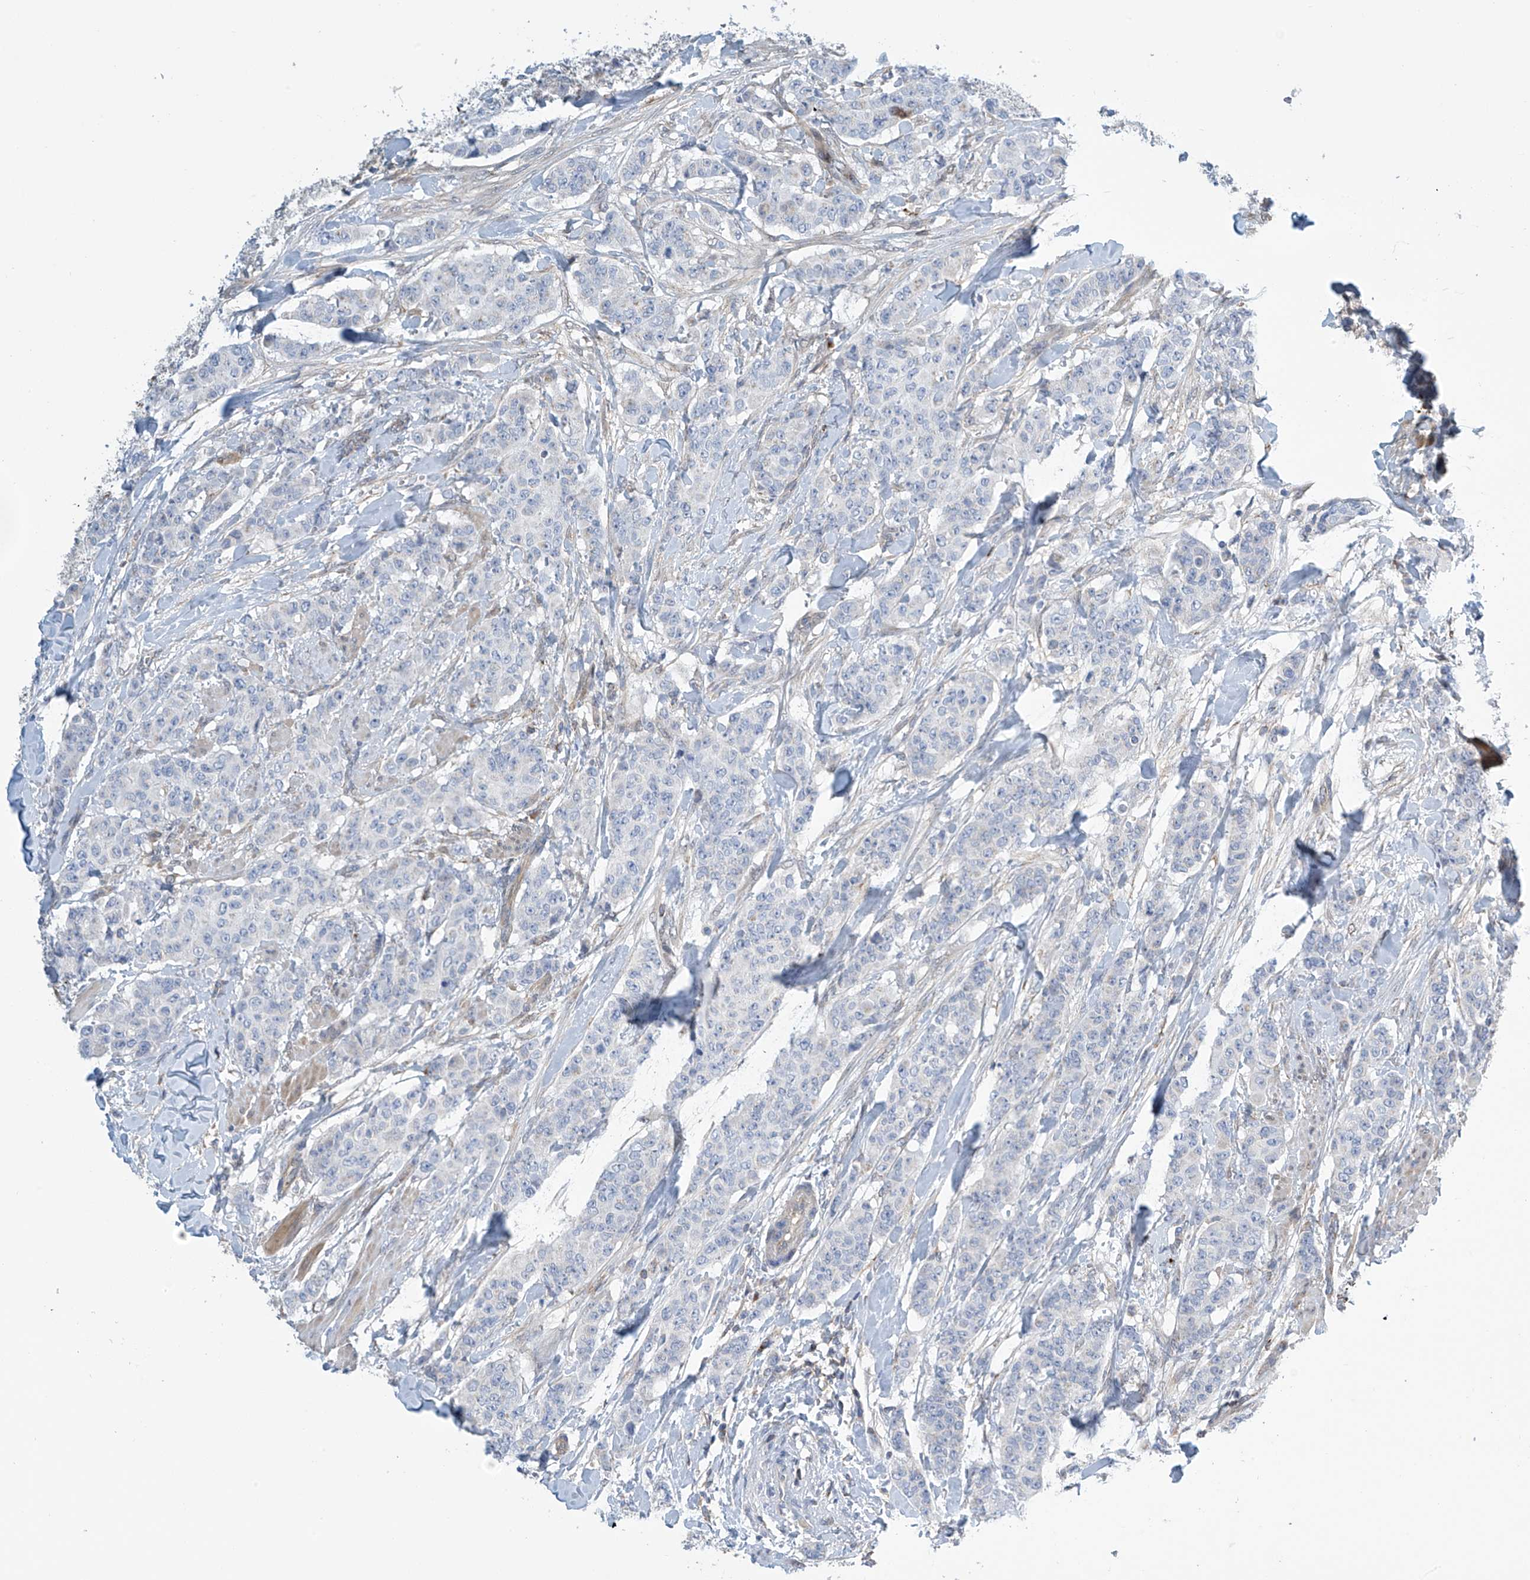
{"staining": {"intensity": "negative", "quantity": "none", "location": "none"}, "tissue": "breast cancer", "cell_type": "Tumor cells", "image_type": "cancer", "snomed": [{"axis": "morphology", "description": "Duct carcinoma"}, {"axis": "topography", "description": "Breast"}], "caption": "There is no significant expression in tumor cells of breast invasive ductal carcinoma. Brightfield microscopy of immunohistochemistry (IHC) stained with DAB (3,3'-diaminobenzidine) (brown) and hematoxylin (blue), captured at high magnification.", "gene": "IBA57", "patient": {"sex": "female", "age": 40}}